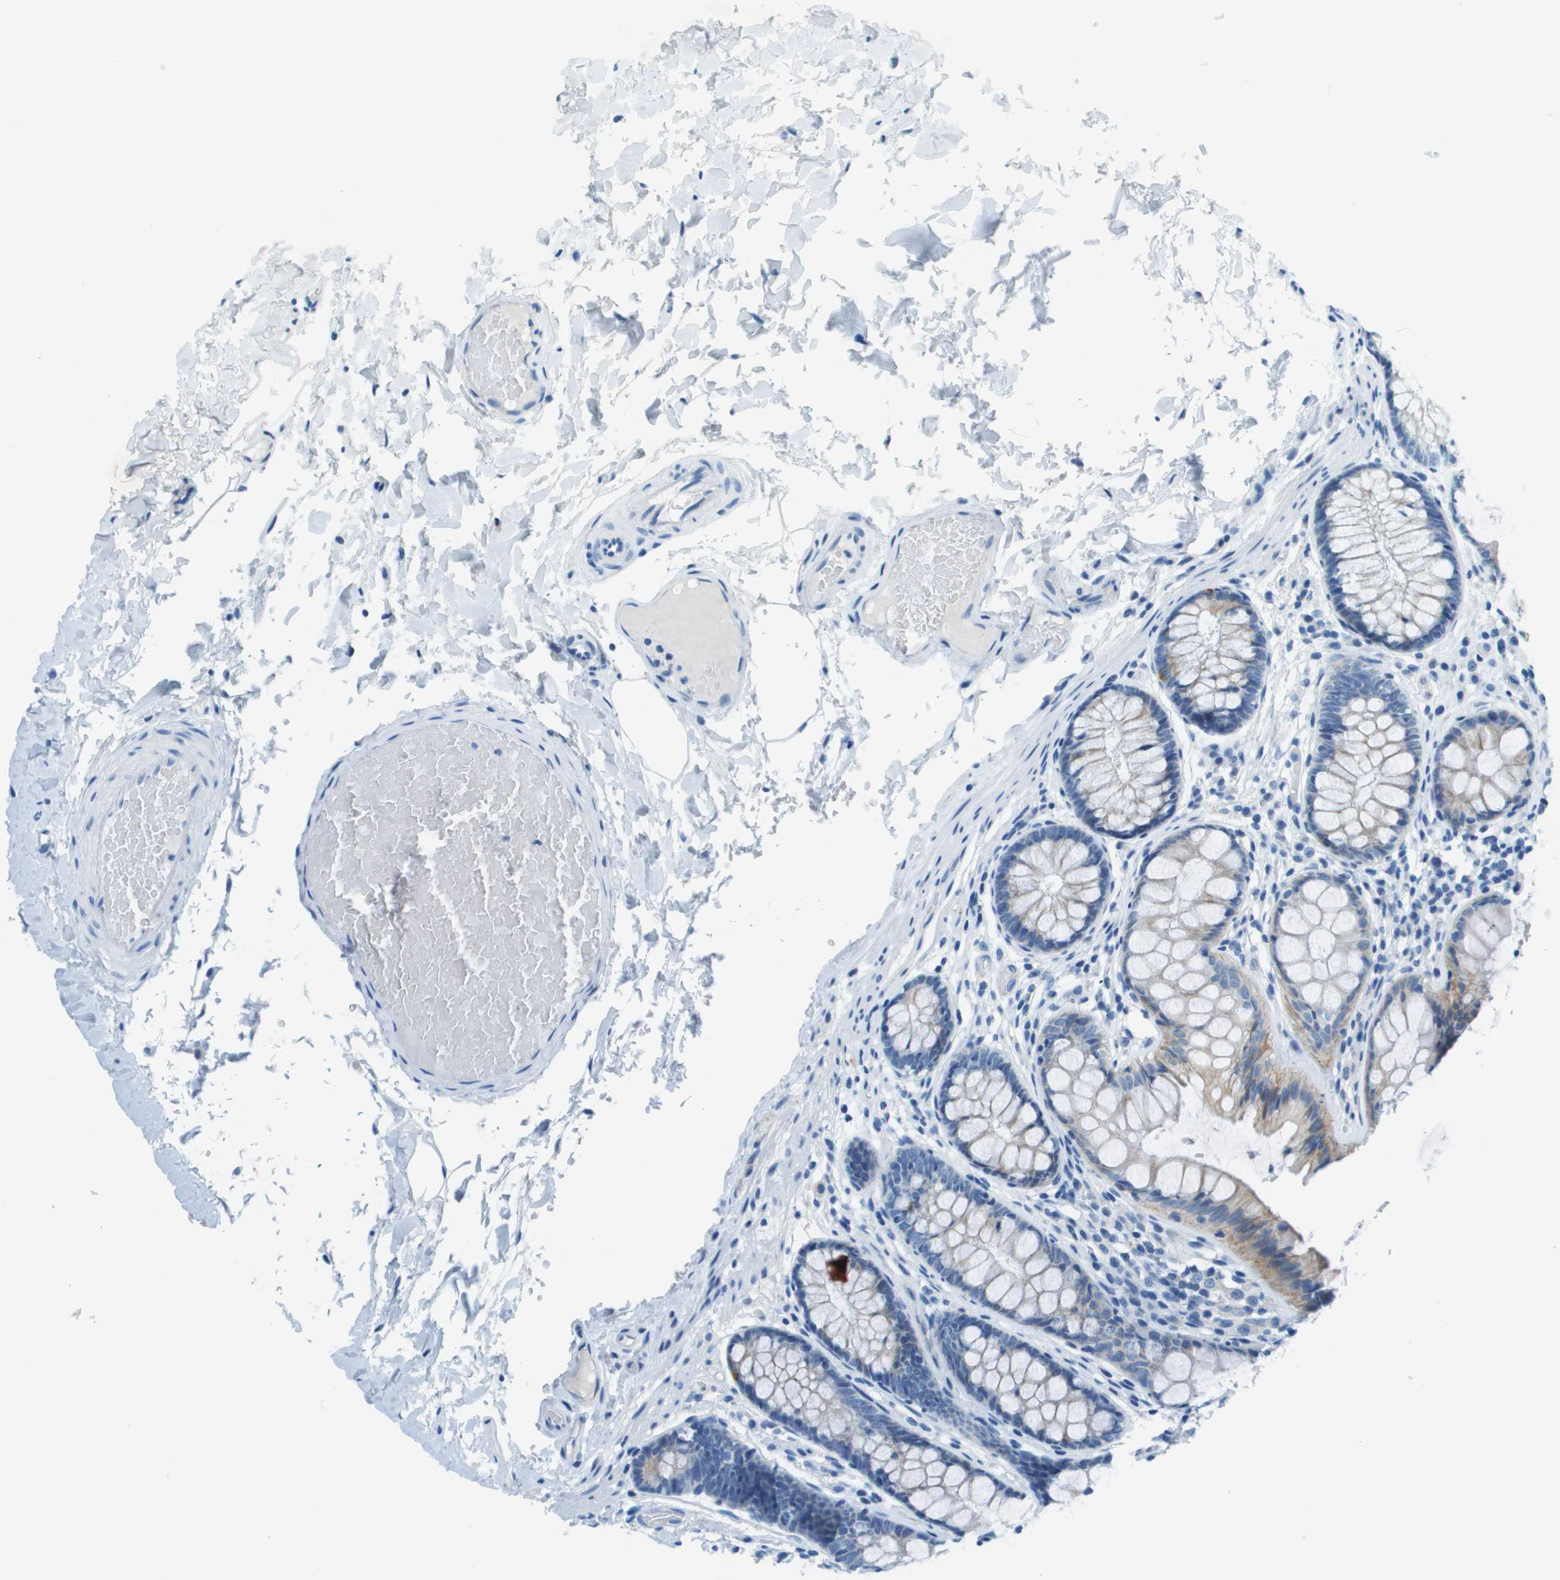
{"staining": {"intensity": "negative", "quantity": "none", "location": "none"}, "tissue": "colon", "cell_type": "Endothelial cells", "image_type": "normal", "snomed": [{"axis": "morphology", "description": "Normal tissue, NOS"}, {"axis": "topography", "description": "Colon"}], "caption": "Benign colon was stained to show a protein in brown. There is no significant positivity in endothelial cells. The staining is performed using DAB (3,3'-diaminobenzidine) brown chromogen with nuclei counter-stained in using hematoxylin.", "gene": "SLC16A10", "patient": {"sex": "female", "age": 56}}